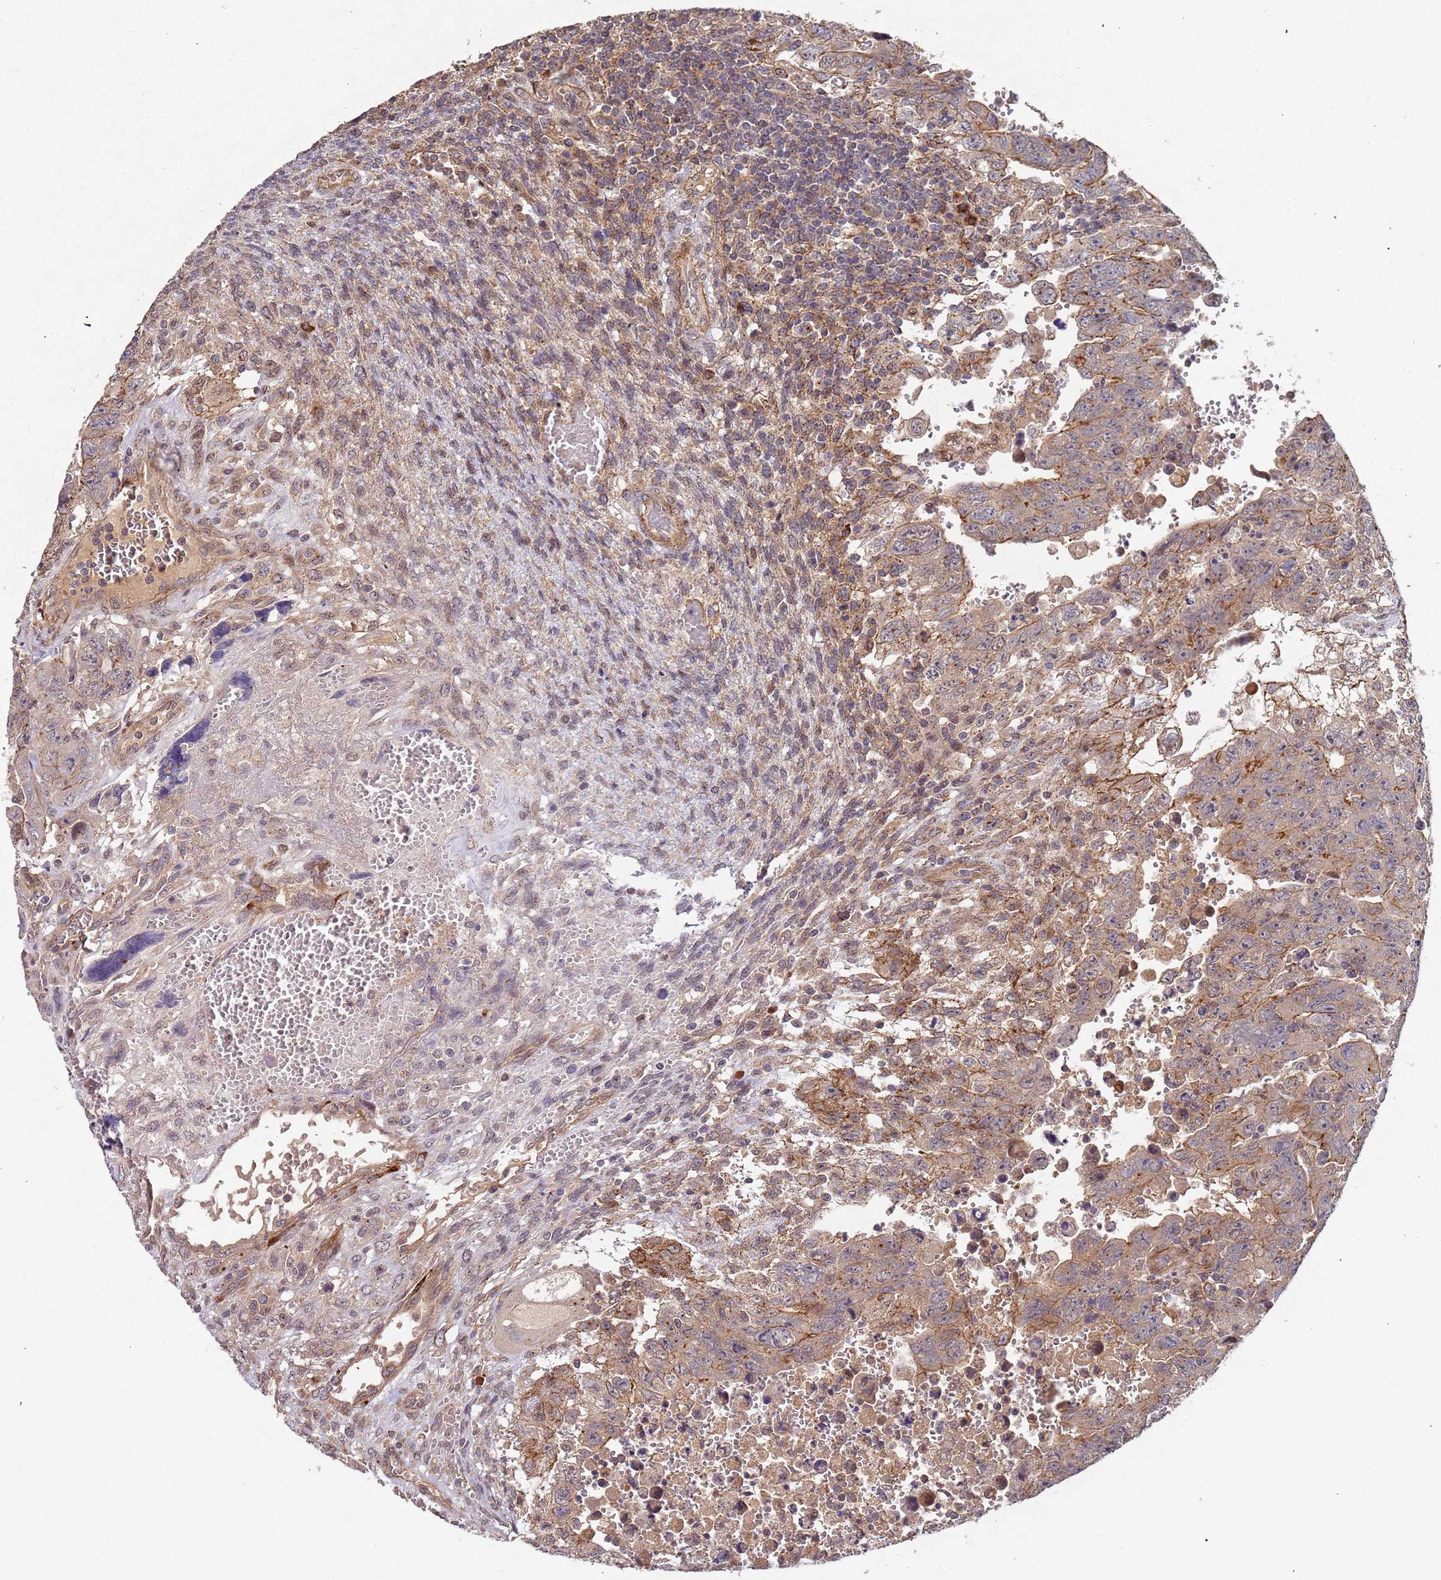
{"staining": {"intensity": "moderate", "quantity": "<25%", "location": "cytoplasmic/membranous"}, "tissue": "testis cancer", "cell_type": "Tumor cells", "image_type": "cancer", "snomed": [{"axis": "morphology", "description": "Carcinoma, Embryonal, NOS"}, {"axis": "topography", "description": "Testis"}], "caption": "This photomicrograph displays embryonal carcinoma (testis) stained with immunohistochemistry to label a protein in brown. The cytoplasmic/membranous of tumor cells show moderate positivity for the protein. Nuclei are counter-stained blue.", "gene": "KANSL1L", "patient": {"sex": "male", "age": 28}}